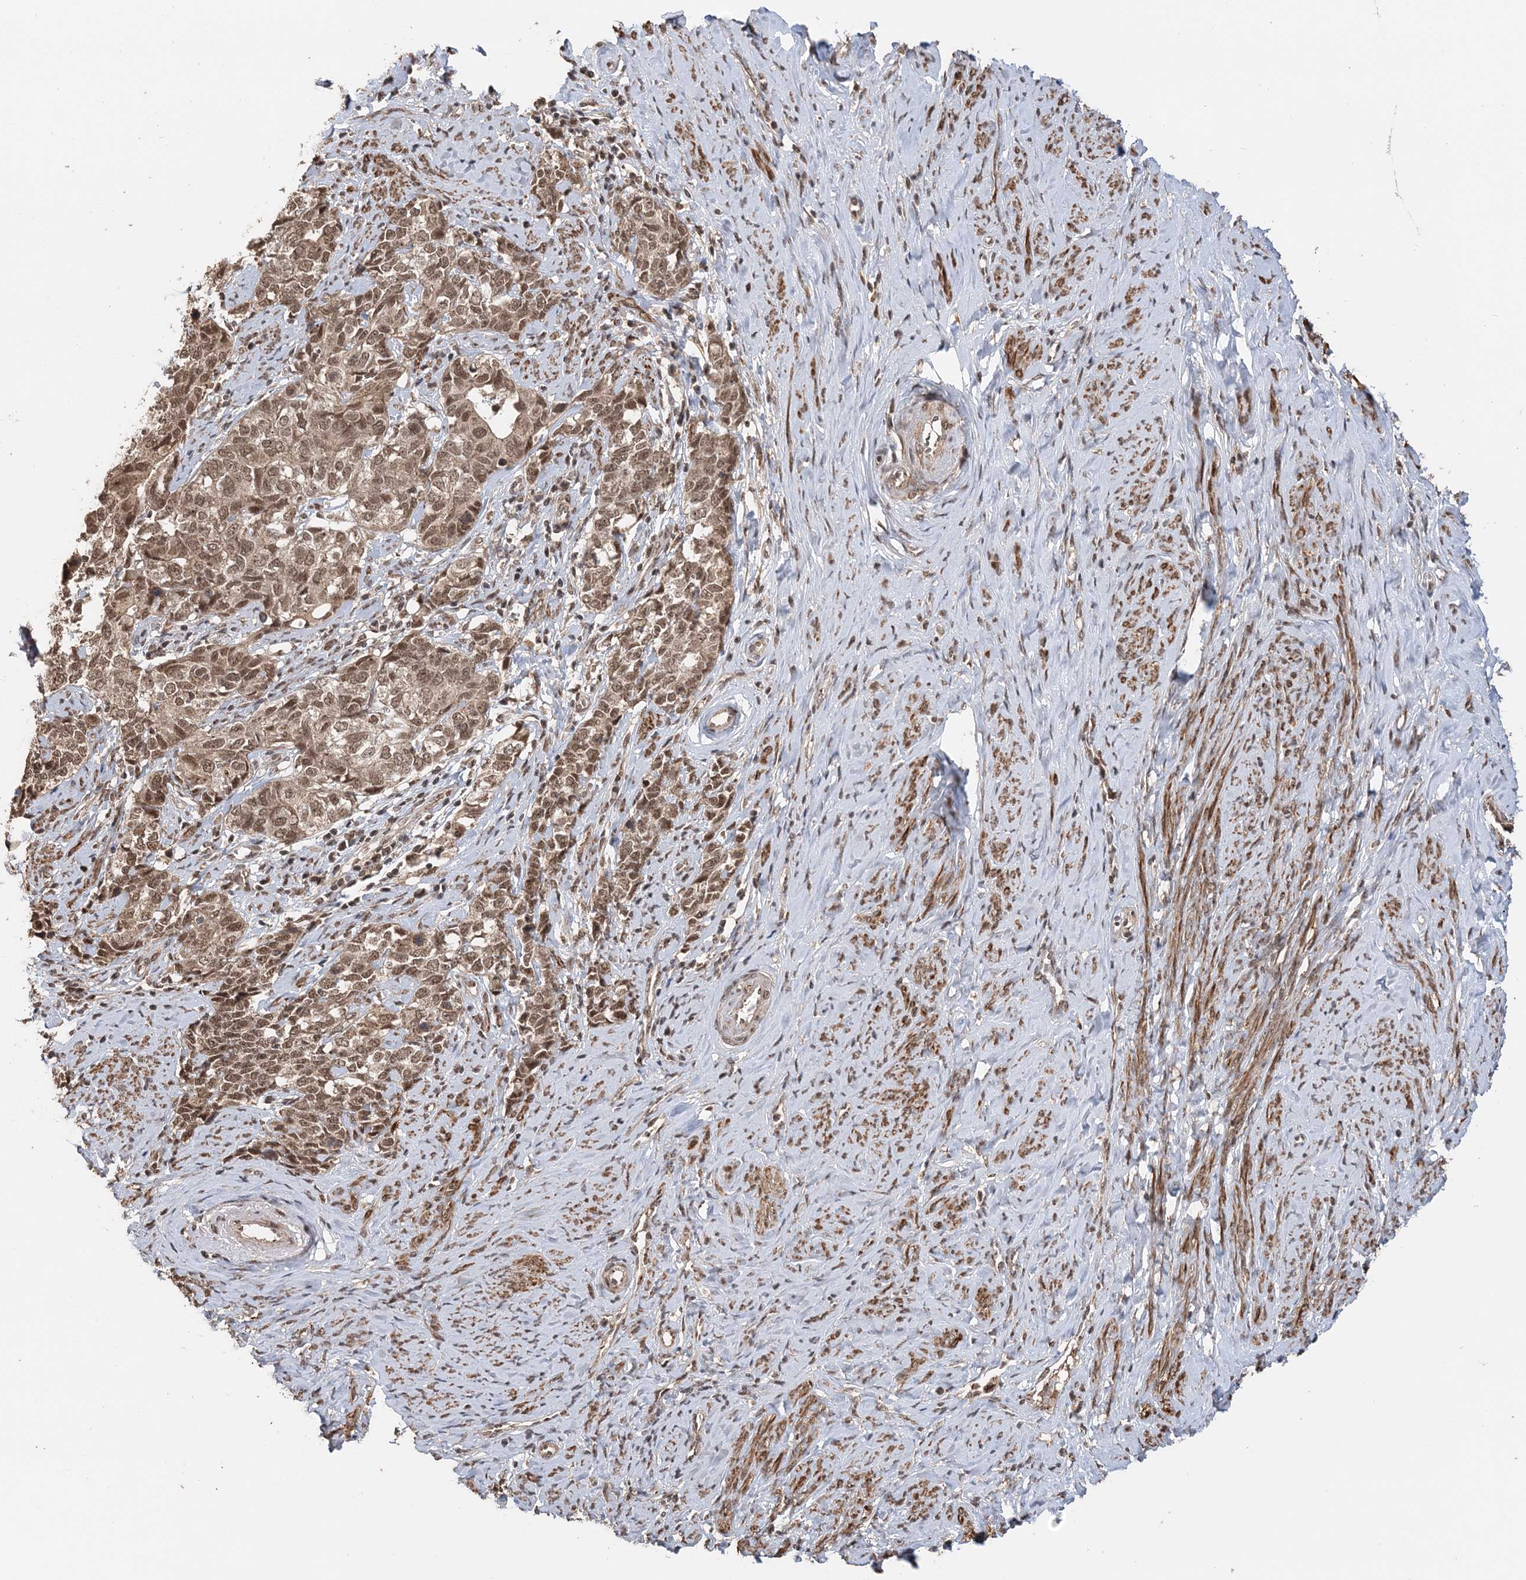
{"staining": {"intensity": "moderate", "quantity": ">75%", "location": "cytoplasmic/membranous,nuclear"}, "tissue": "cervical cancer", "cell_type": "Tumor cells", "image_type": "cancer", "snomed": [{"axis": "morphology", "description": "Squamous cell carcinoma, NOS"}, {"axis": "topography", "description": "Cervix"}], "caption": "Protein staining exhibits moderate cytoplasmic/membranous and nuclear expression in about >75% of tumor cells in cervical cancer (squamous cell carcinoma).", "gene": "TSHZ2", "patient": {"sex": "female", "age": 63}}